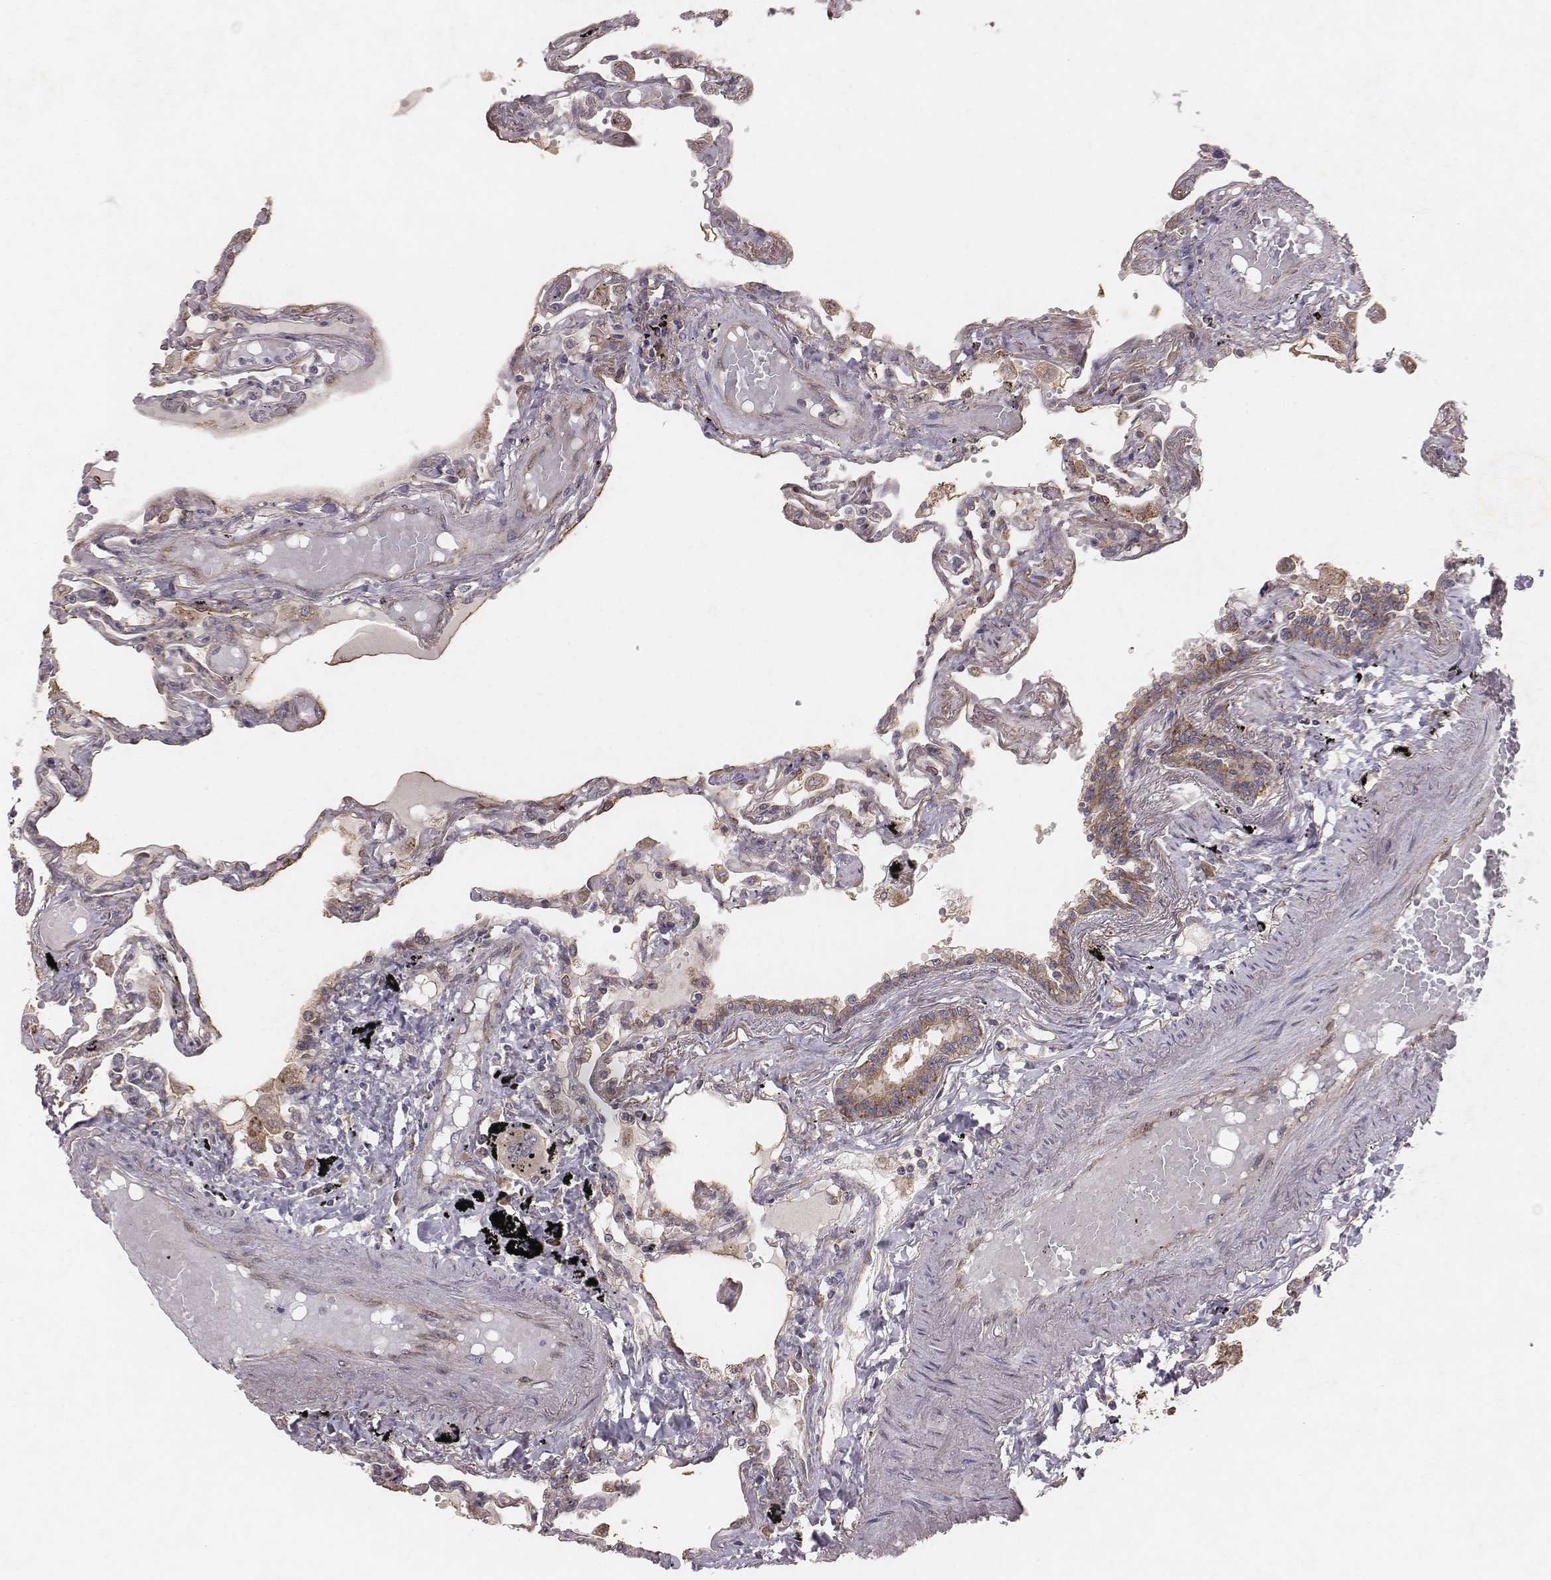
{"staining": {"intensity": "moderate", "quantity": "25%-75%", "location": "cytoplasmic/membranous"}, "tissue": "lung", "cell_type": "Alveolar cells", "image_type": "normal", "snomed": [{"axis": "morphology", "description": "Normal tissue, NOS"}, {"axis": "morphology", "description": "Adenocarcinoma, NOS"}, {"axis": "topography", "description": "Cartilage tissue"}, {"axis": "topography", "description": "Lung"}], "caption": "Moderate cytoplasmic/membranous positivity is appreciated in approximately 25%-75% of alveolar cells in benign lung.", "gene": "TXLNA", "patient": {"sex": "female", "age": 67}}